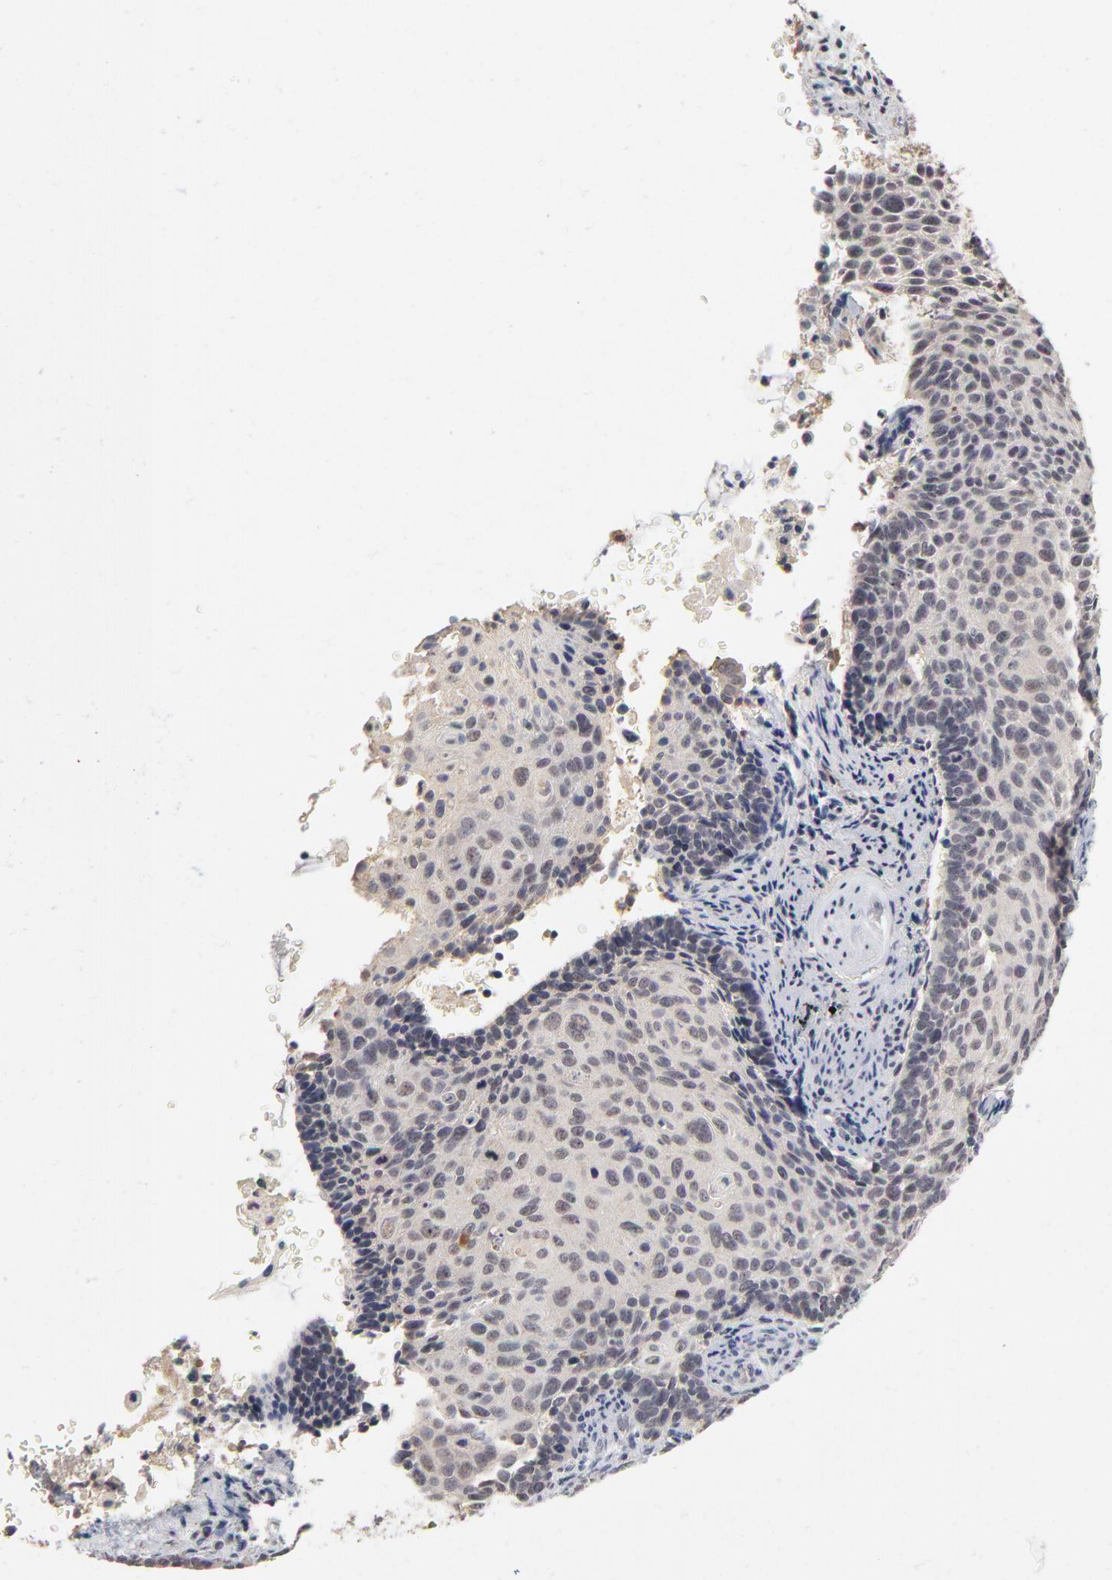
{"staining": {"intensity": "weak", "quantity": ">75%", "location": "nuclear"}, "tissue": "cervical cancer", "cell_type": "Tumor cells", "image_type": "cancer", "snomed": [{"axis": "morphology", "description": "Squamous cell carcinoma, NOS"}, {"axis": "topography", "description": "Cervix"}], "caption": "Human squamous cell carcinoma (cervical) stained with a brown dye shows weak nuclear positive positivity in approximately >75% of tumor cells.", "gene": "WSB1", "patient": {"sex": "female", "age": 33}}